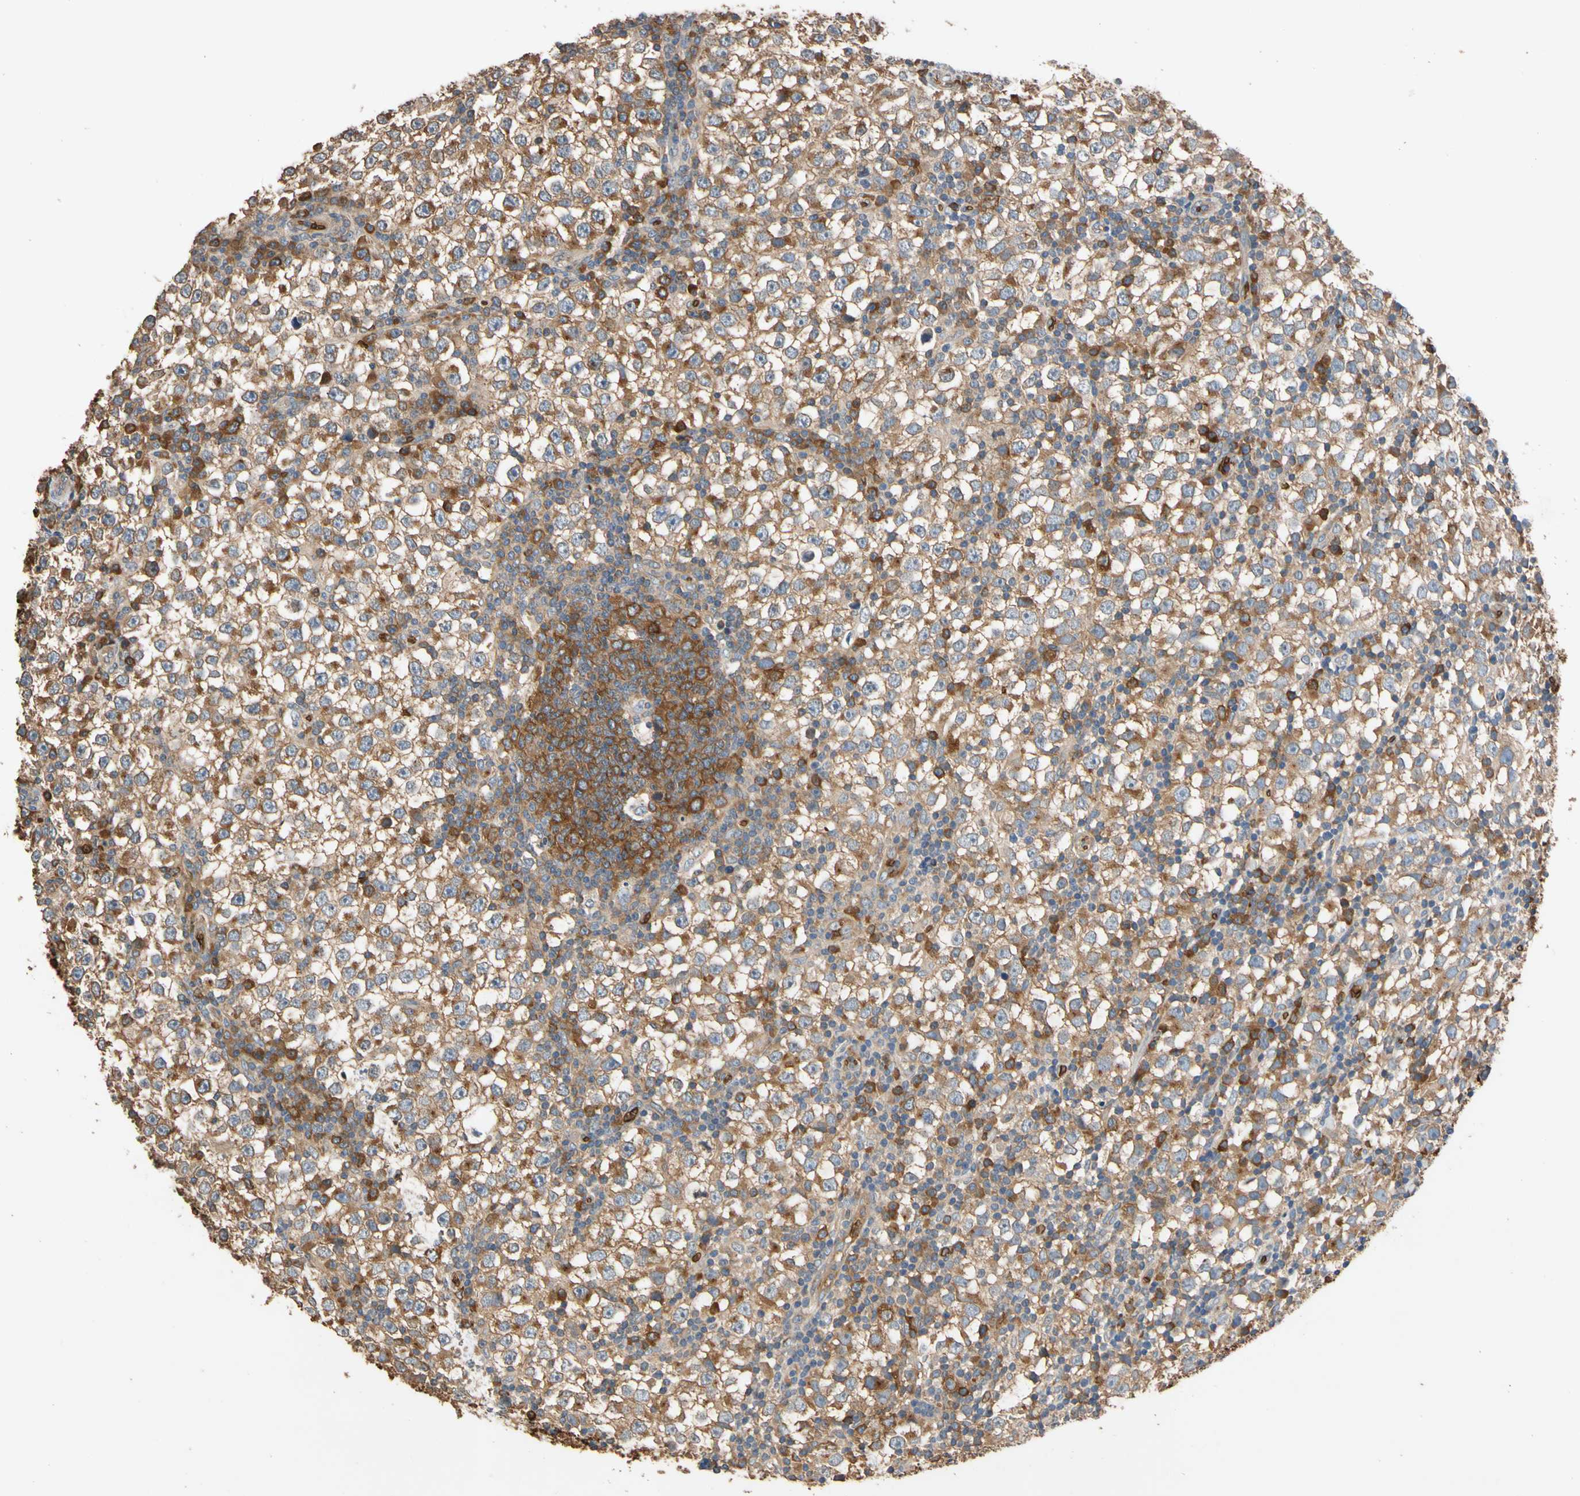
{"staining": {"intensity": "moderate", "quantity": ">75%", "location": "cytoplasmic/membranous"}, "tissue": "testis cancer", "cell_type": "Tumor cells", "image_type": "cancer", "snomed": [{"axis": "morphology", "description": "Seminoma, NOS"}, {"axis": "topography", "description": "Testis"}], "caption": "Moderate cytoplasmic/membranous expression is identified in about >75% of tumor cells in seminoma (testis). Using DAB (brown) and hematoxylin (blue) stains, captured at high magnification using brightfield microscopy.", "gene": "RIOK2", "patient": {"sex": "male", "age": 65}}